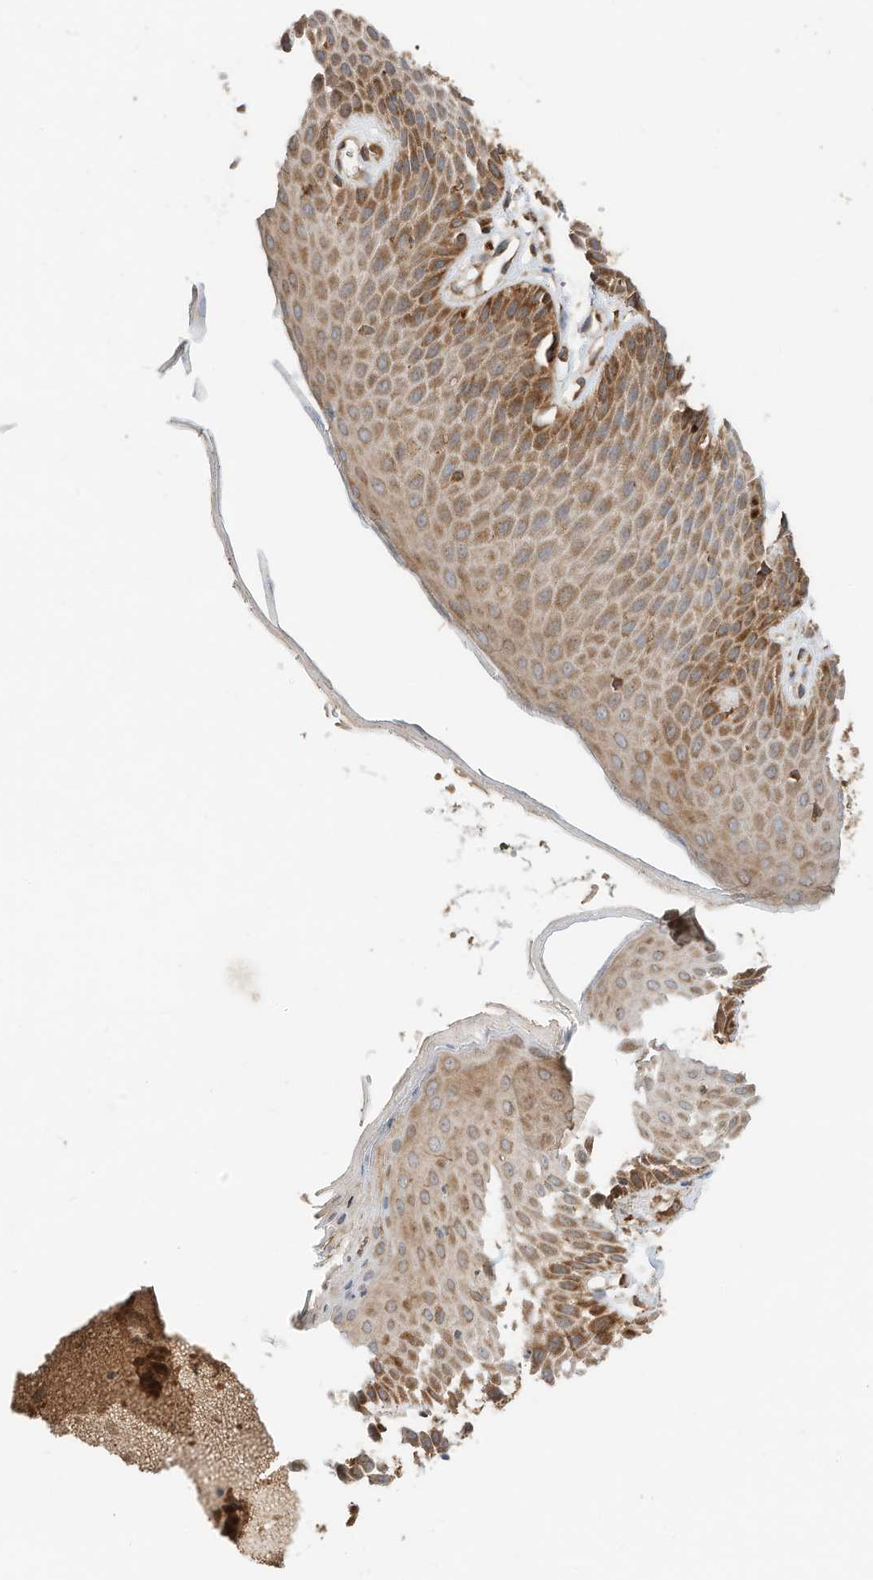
{"staining": {"intensity": "moderate", "quantity": ">75%", "location": "cytoplasmic/membranous"}, "tissue": "skin", "cell_type": "Epidermal cells", "image_type": "normal", "snomed": [{"axis": "morphology", "description": "Normal tissue, NOS"}, {"axis": "topography", "description": "Anal"}], "caption": "Immunohistochemical staining of unremarkable skin exhibits moderate cytoplasmic/membranous protein expression in about >75% of epidermal cells.", "gene": "CPAMD8", "patient": {"sex": "male", "age": 74}}